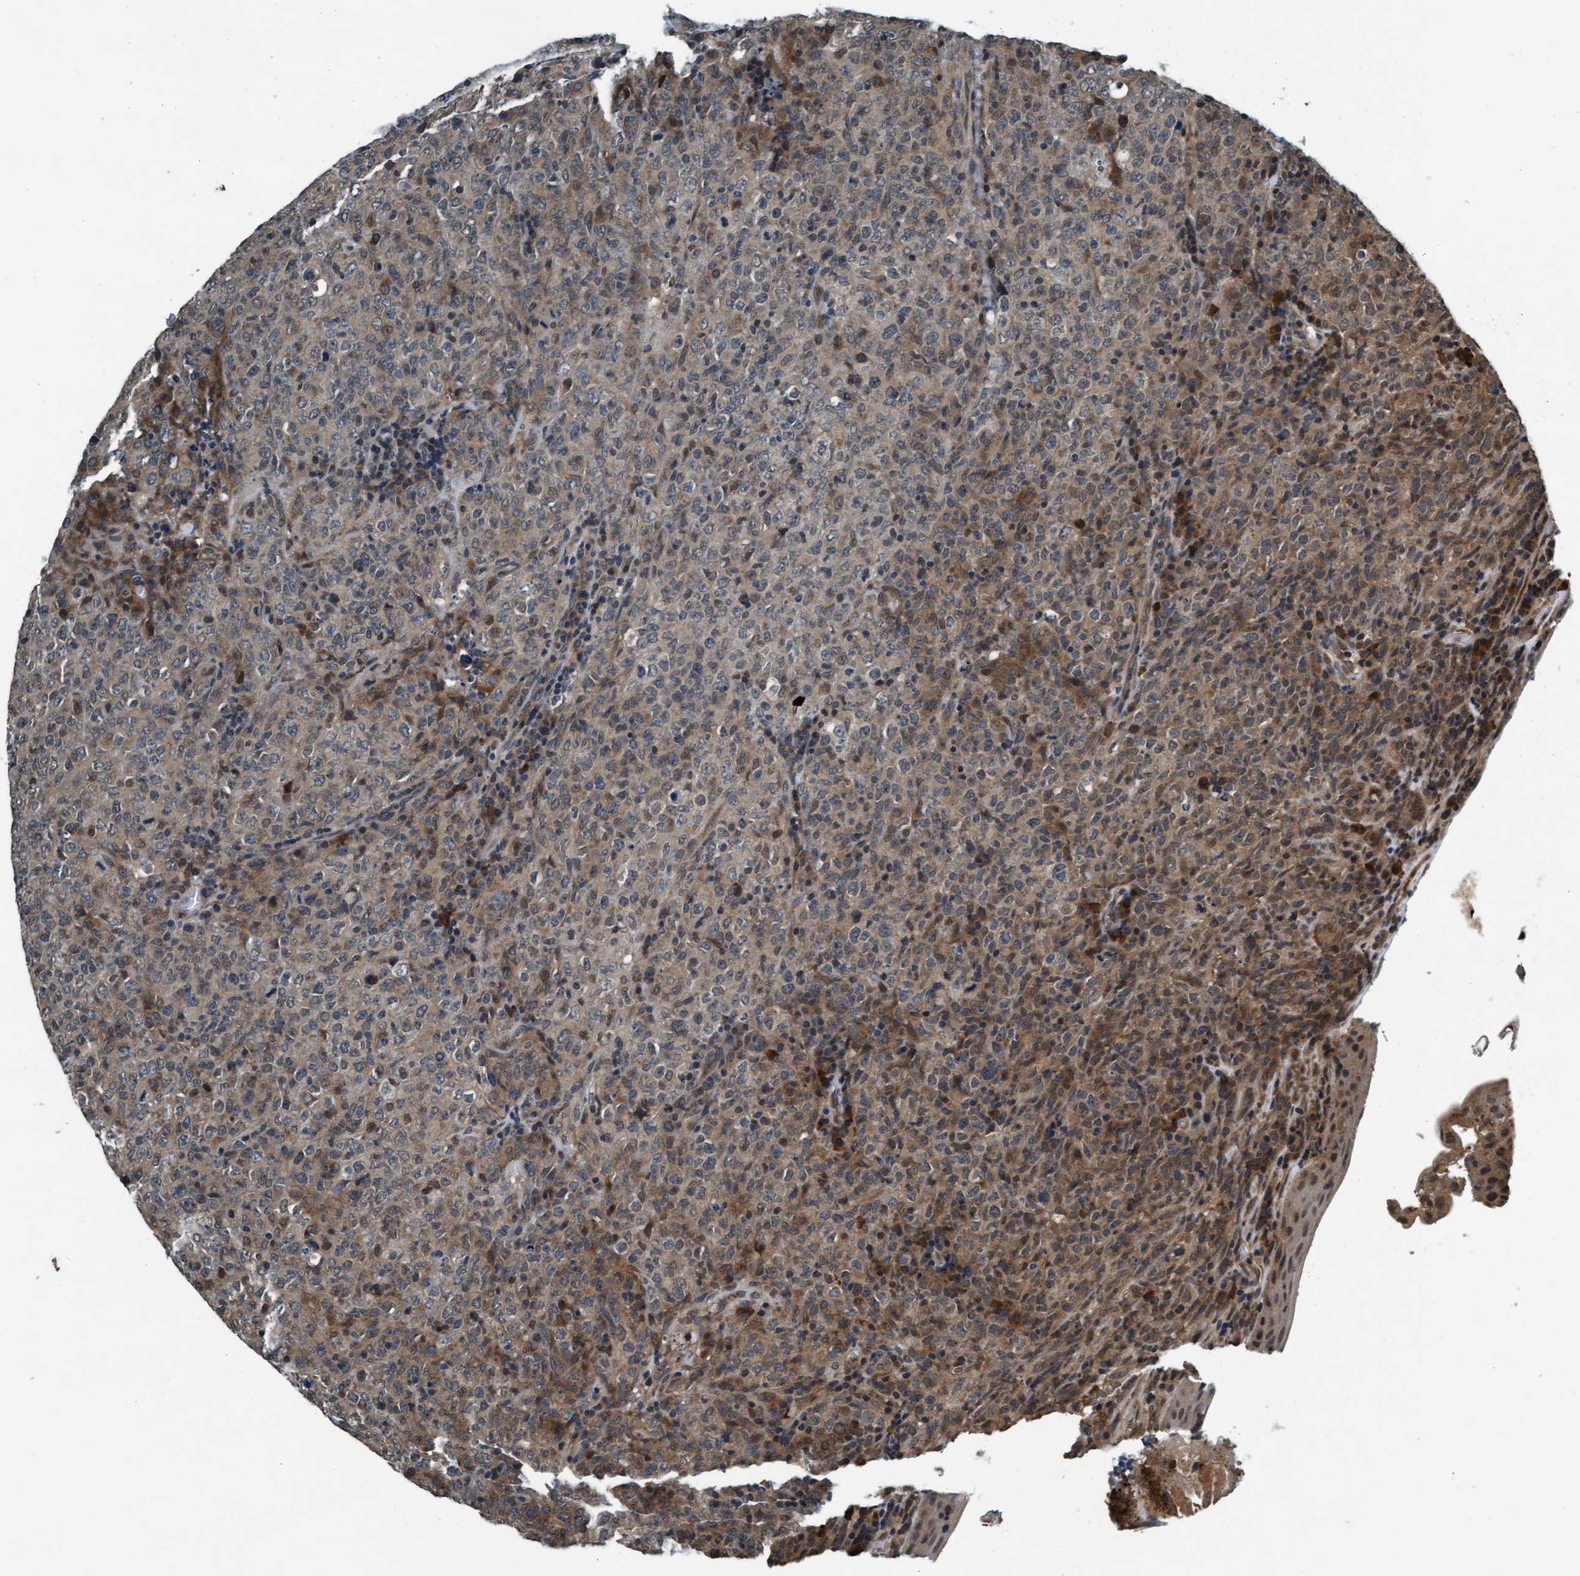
{"staining": {"intensity": "strong", "quantity": "25%-75%", "location": "cytoplasmic/membranous,nuclear"}, "tissue": "lymphoma", "cell_type": "Tumor cells", "image_type": "cancer", "snomed": [{"axis": "morphology", "description": "Malignant lymphoma, non-Hodgkin's type, High grade"}, {"axis": "topography", "description": "Tonsil"}], "caption": "IHC histopathology image of neoplastic tissue: human lymphoma stained using immunohistochemistry demonstrates high levels of strong protein expression localized specifically in the cytoplasmic/membranous and nuclear of tumor cells, appearing as a cytoplasmic/membranous and nuclear brown color.", "gene": "WASF1", "patient": {"sex": "female", "age": 36}}